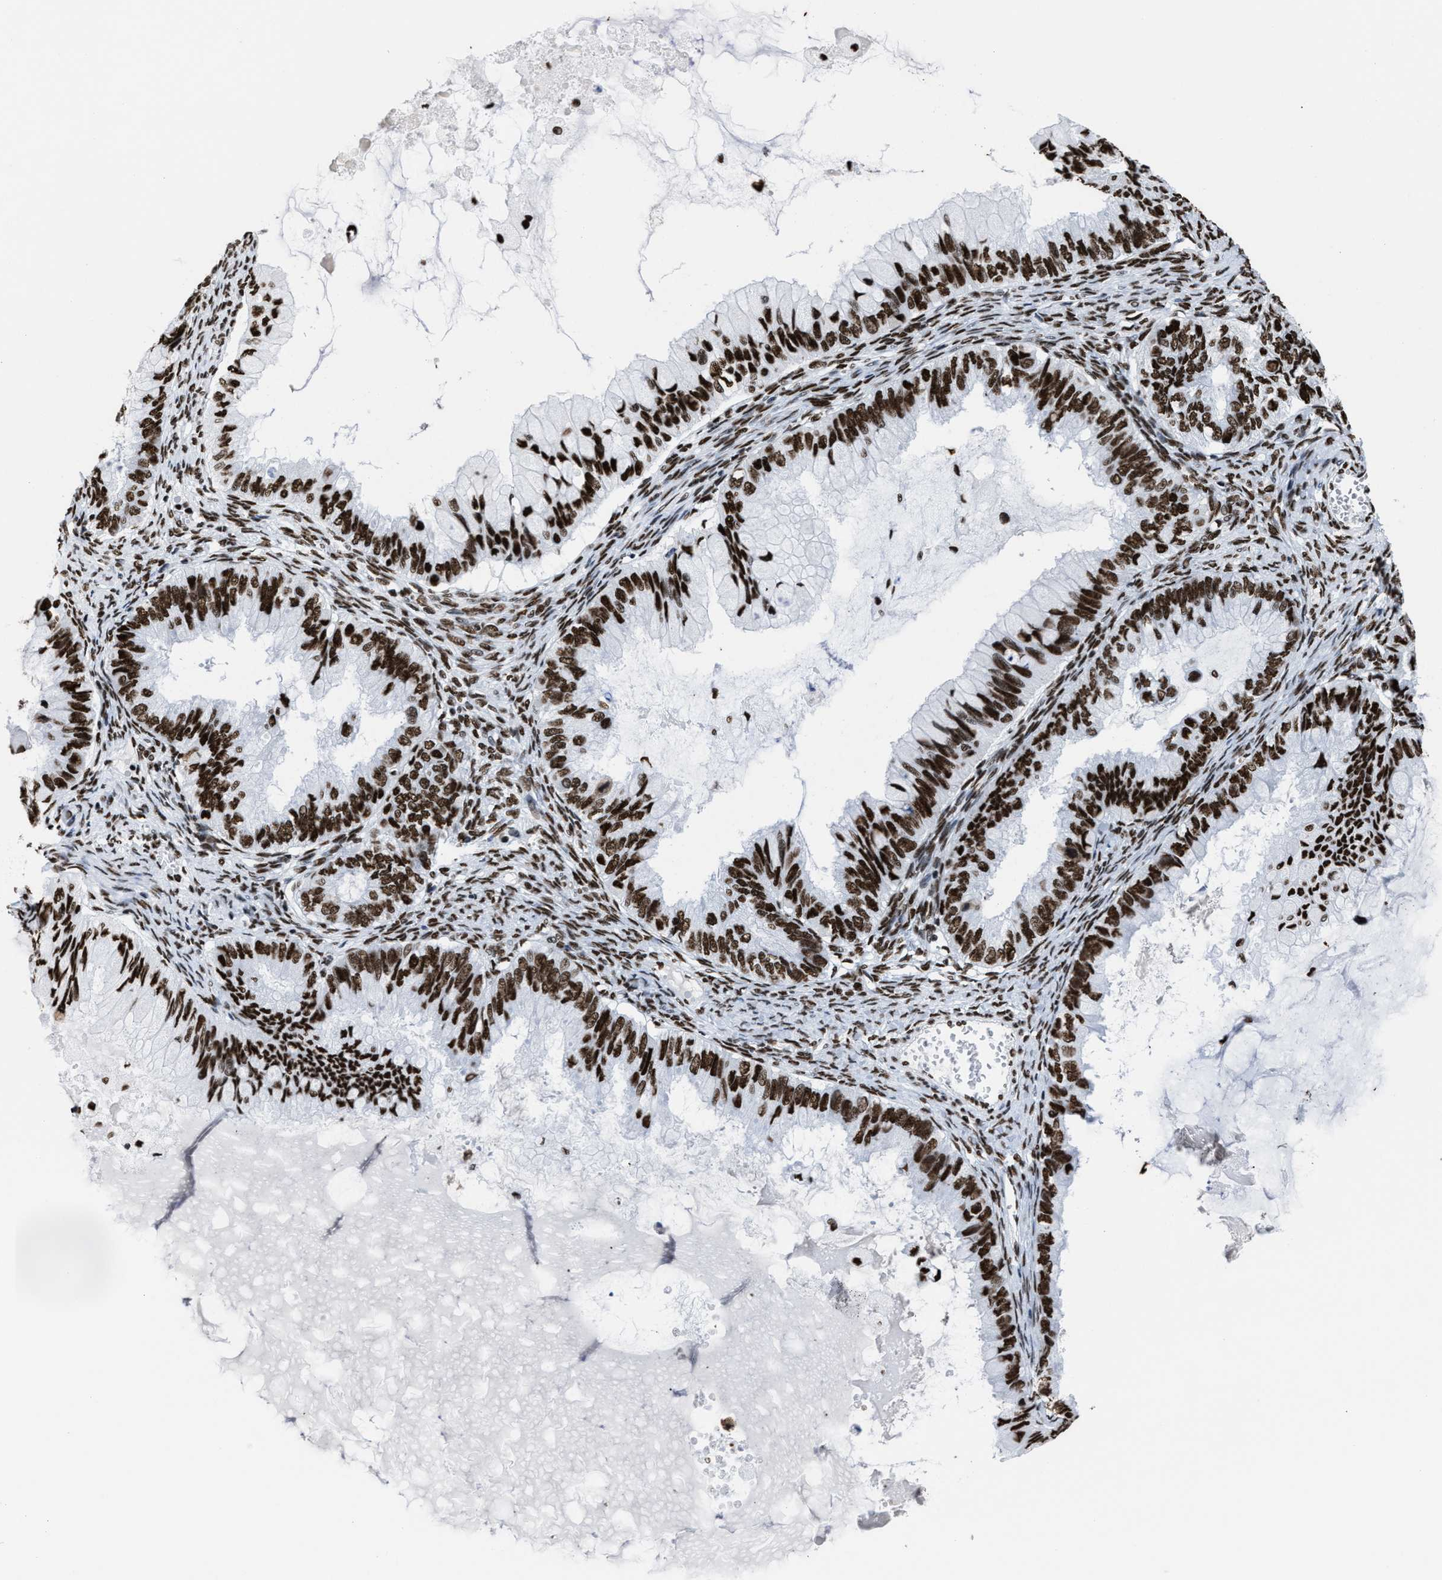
{"staining": {"intensity": "strong", "quantity": ">75%", "location": "nuclear"}, "tissue": "ovarian cancer", "cell_type": "Tumor cells", "image_type": "cancer", "snomed": [{"axis": "morphology", "description": "Cystadenocarcinoma, mucinous, NOS"}, {"axis": "topography", "description": "Ovary"}], "caption": "Ovarian mucinous cystadenocarcinoma stained with DAB (3,3'-diaminobenzidine) immunohistochemistry reveals high levels of strong nuclear expression in approximately >75% of tumor cells.", "gene": "SMARCC2", "patient": {"sex": "female", "age": 80}}